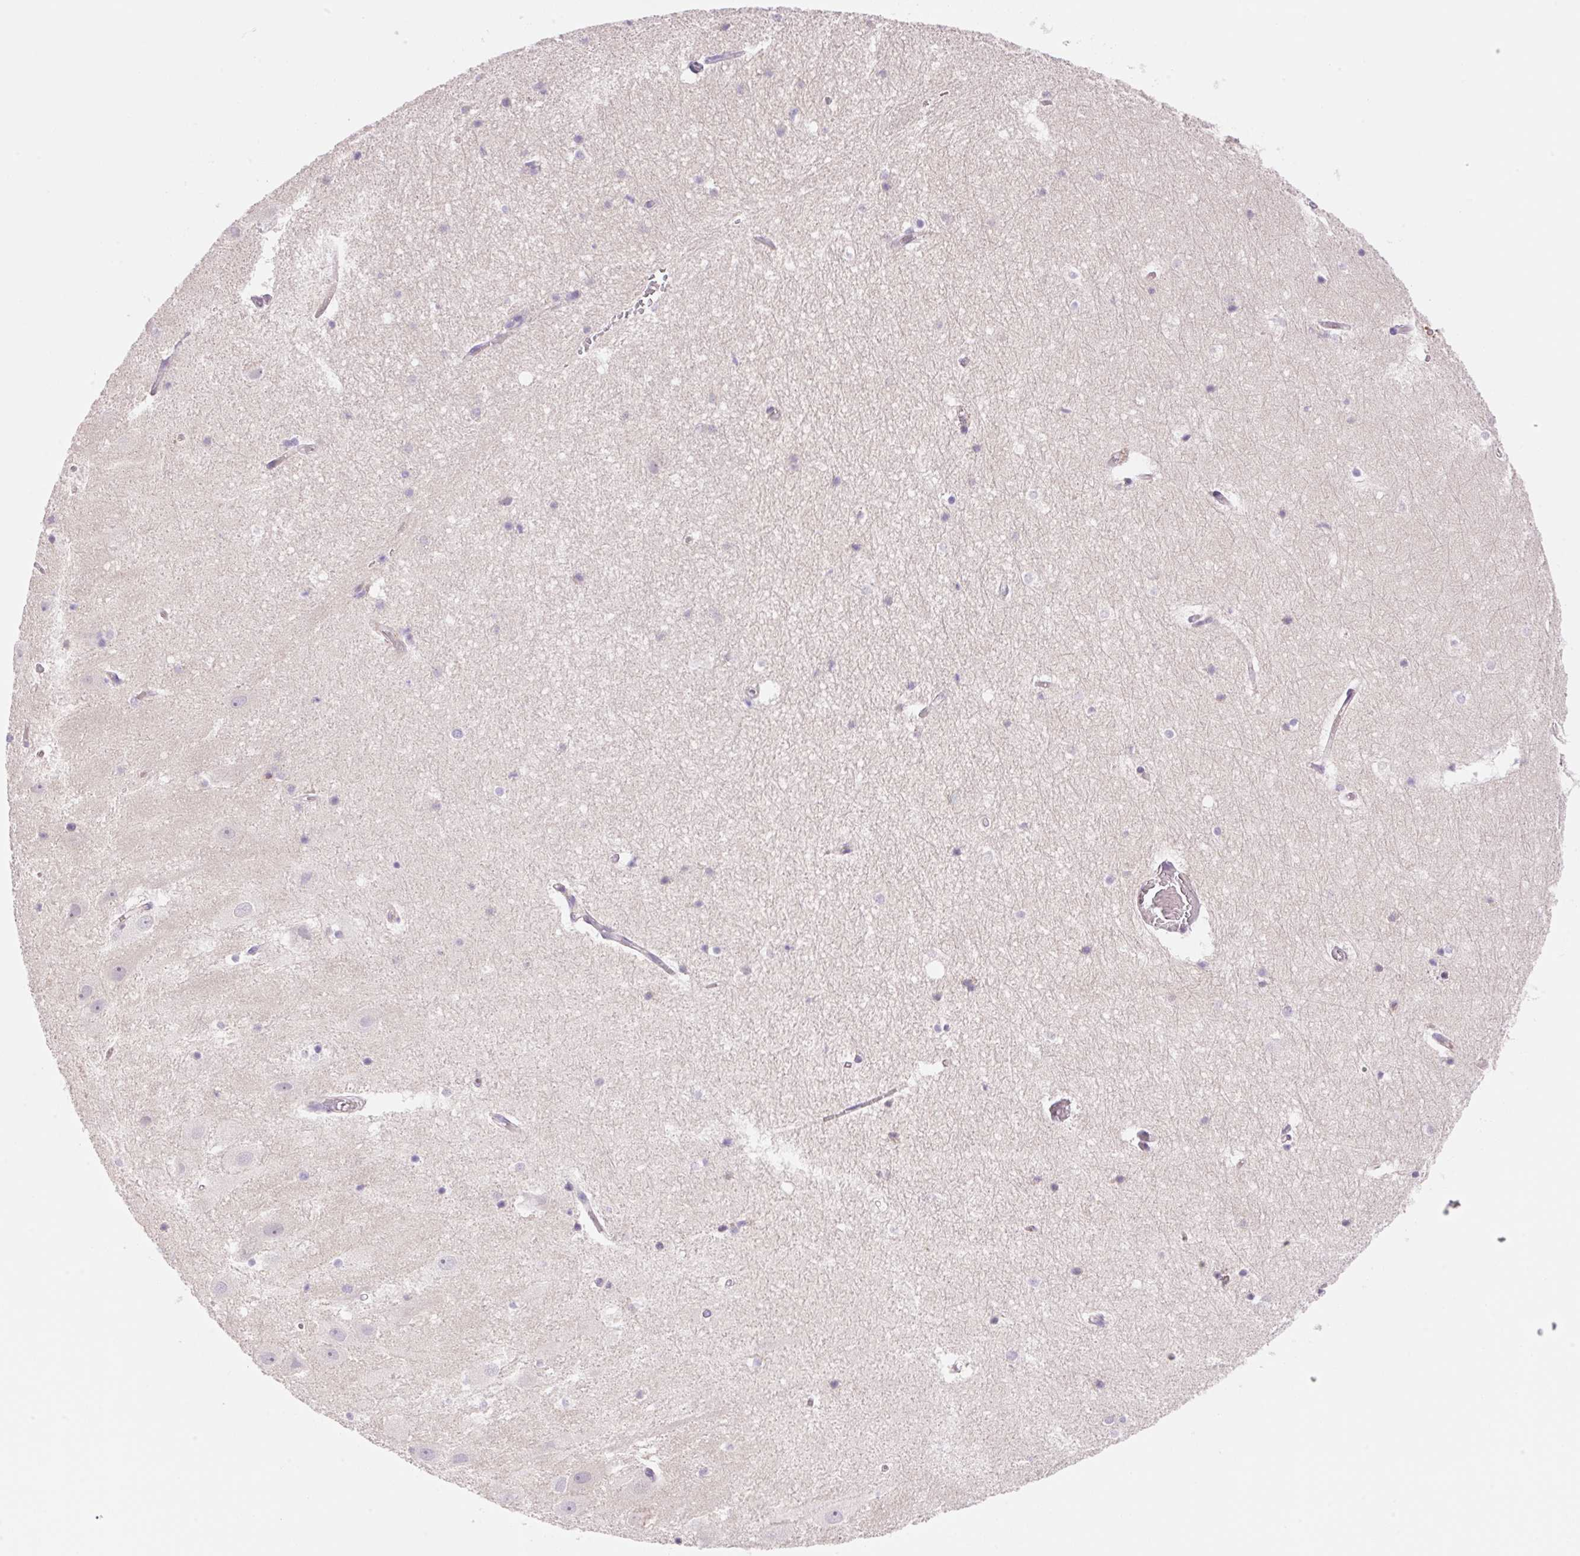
{"staining": {"intensity": "negative", "quantity": "none", "location": "none"}, "tissue": "hippocampus", "cell_type": "Glial cells", "image_type": "normal", "snomed": [{"axis": "morphology", "description": "Normal tissue, NOS"}, {"axis": "topography", "description": "Hippocampus"}], "caption": "Protein analysis of benign hippocampus reveals no significant positivity in glial cells.", "gene": "DENND5A", "patient": {"sex": "female", "age": 52}}